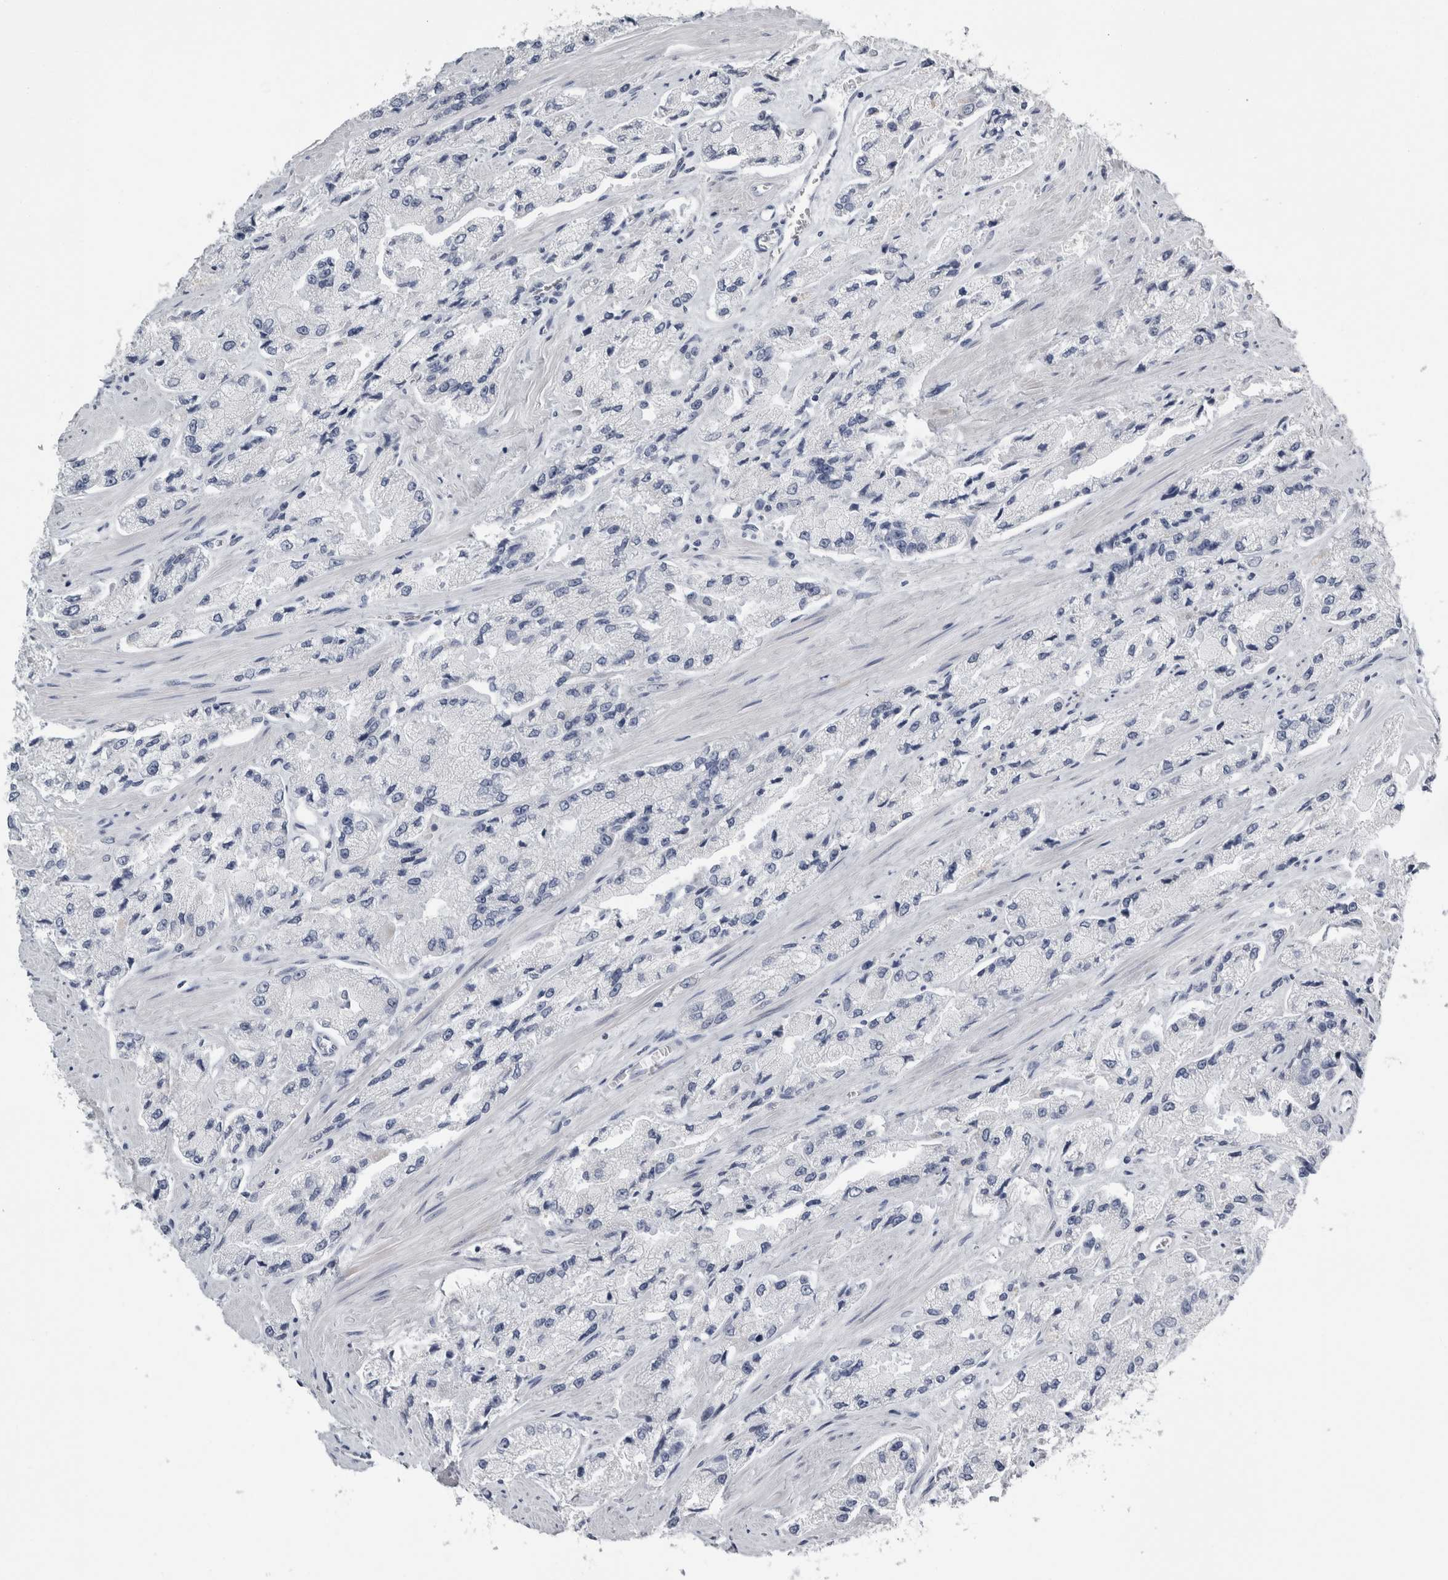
{"staining": {"intensity": "negative", "quantity": "none", "location": "none"}, "tissue": "prostate cancer", "cell_type": "Tumor cells", "image_type": "cancer", "snomed": [{"axis": "morphology", "description": "Adenocarcinoma, High grade"}, {"axis": "topography", "description": "Prostate"}], "caption": "Immunohistochemistry (IHC) of human high-grade adenocarcinoma (prostate) demonstrates no expression in tumor cells.", "gene": "FXYD7", "patient": {"sex": "male", "age": 58}}